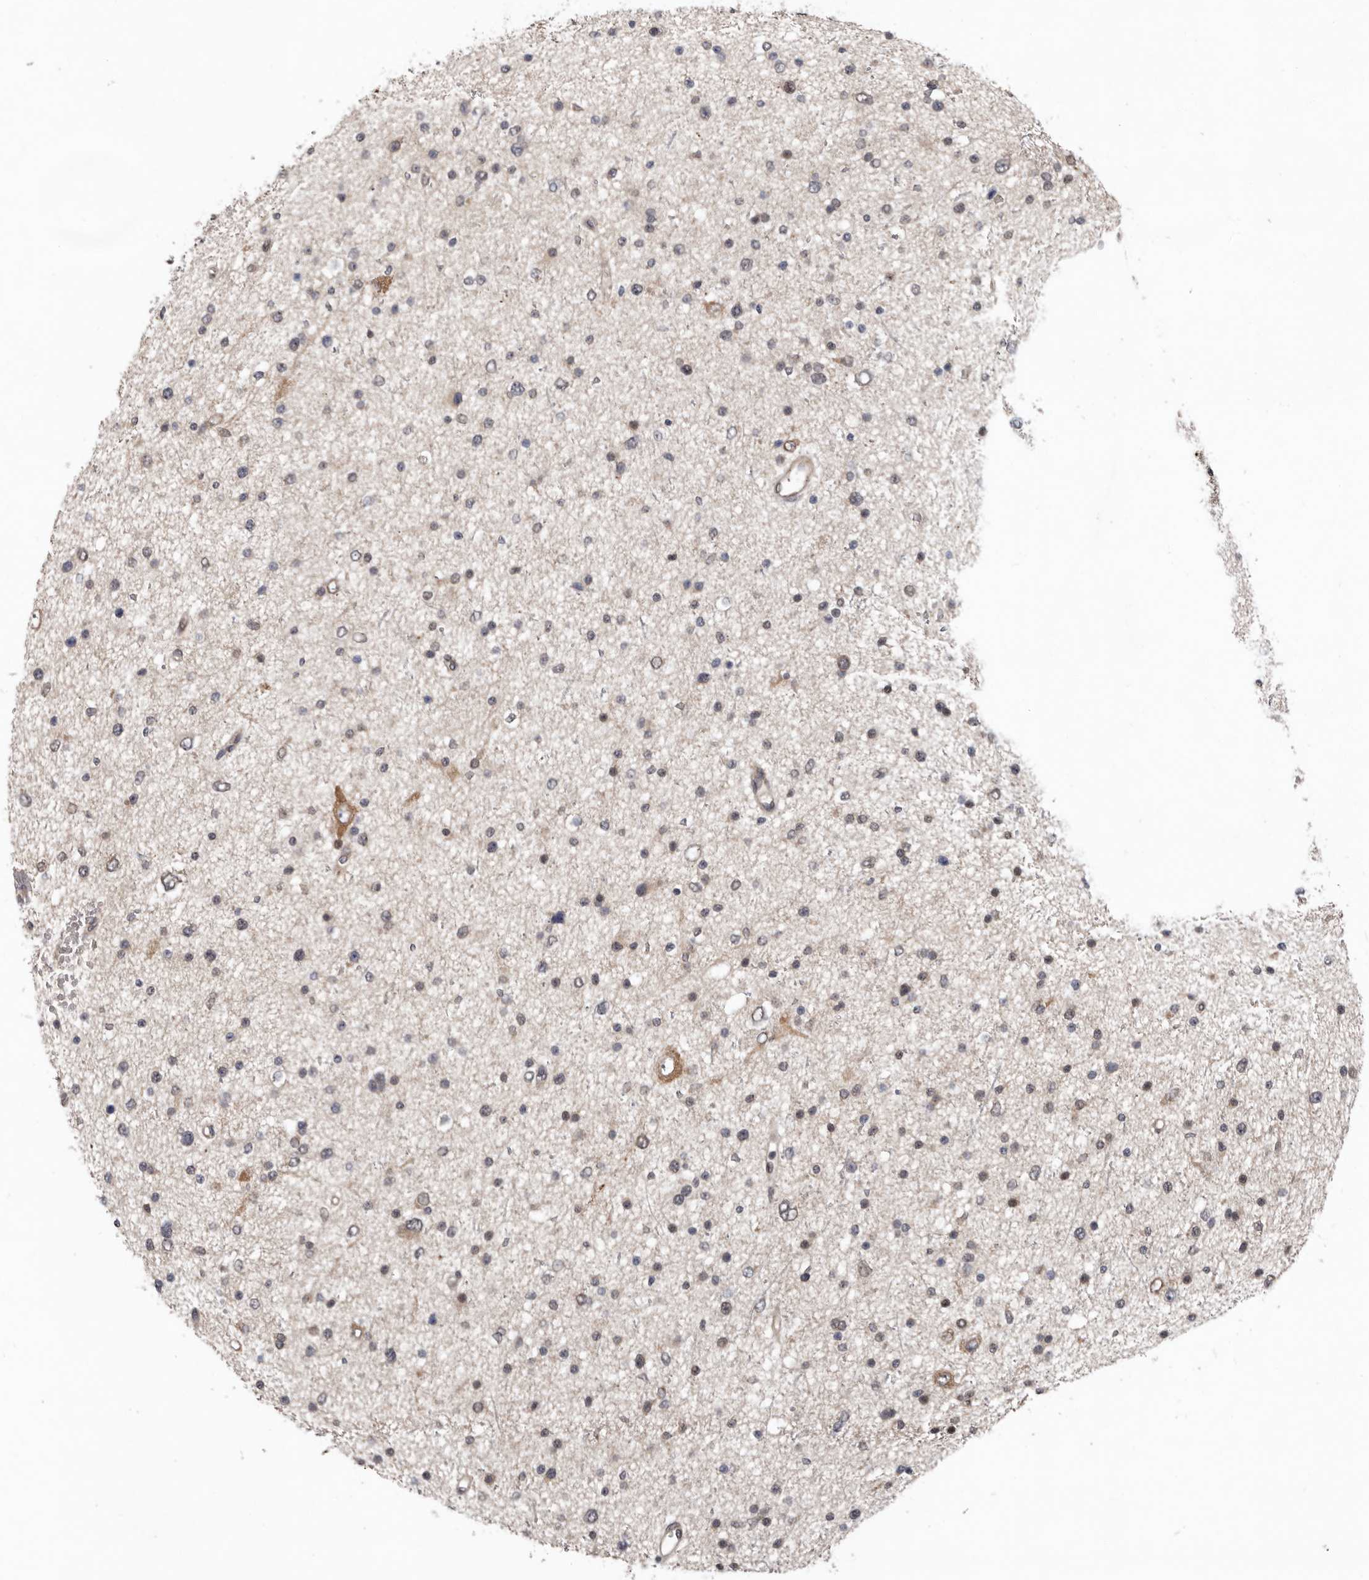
{"staining": {"intensity": "weak", "quantity": "<25%", "location": "cytoplasmic/membranous"}, "tissue": "glioma", "cell_type": "Tumor cells", "image_type": "cancer", "snomed": [{"axis": "morphology", "description": "Glioma, malignant, Low grade"}, {"axis": "topography", "description": "Brain"}], "caption": "High power microscopy photomicrograph of an immunohistochemistry image of glioma, revealing no significant staining in tumor cells. The staining is performed using DAB (3,3'-diaminobenzidine) brown chromogen with nuclei counter-stained in using hematoxylin.", "gene": "CHML", "patient": {"sex": "female", "age": 37}}